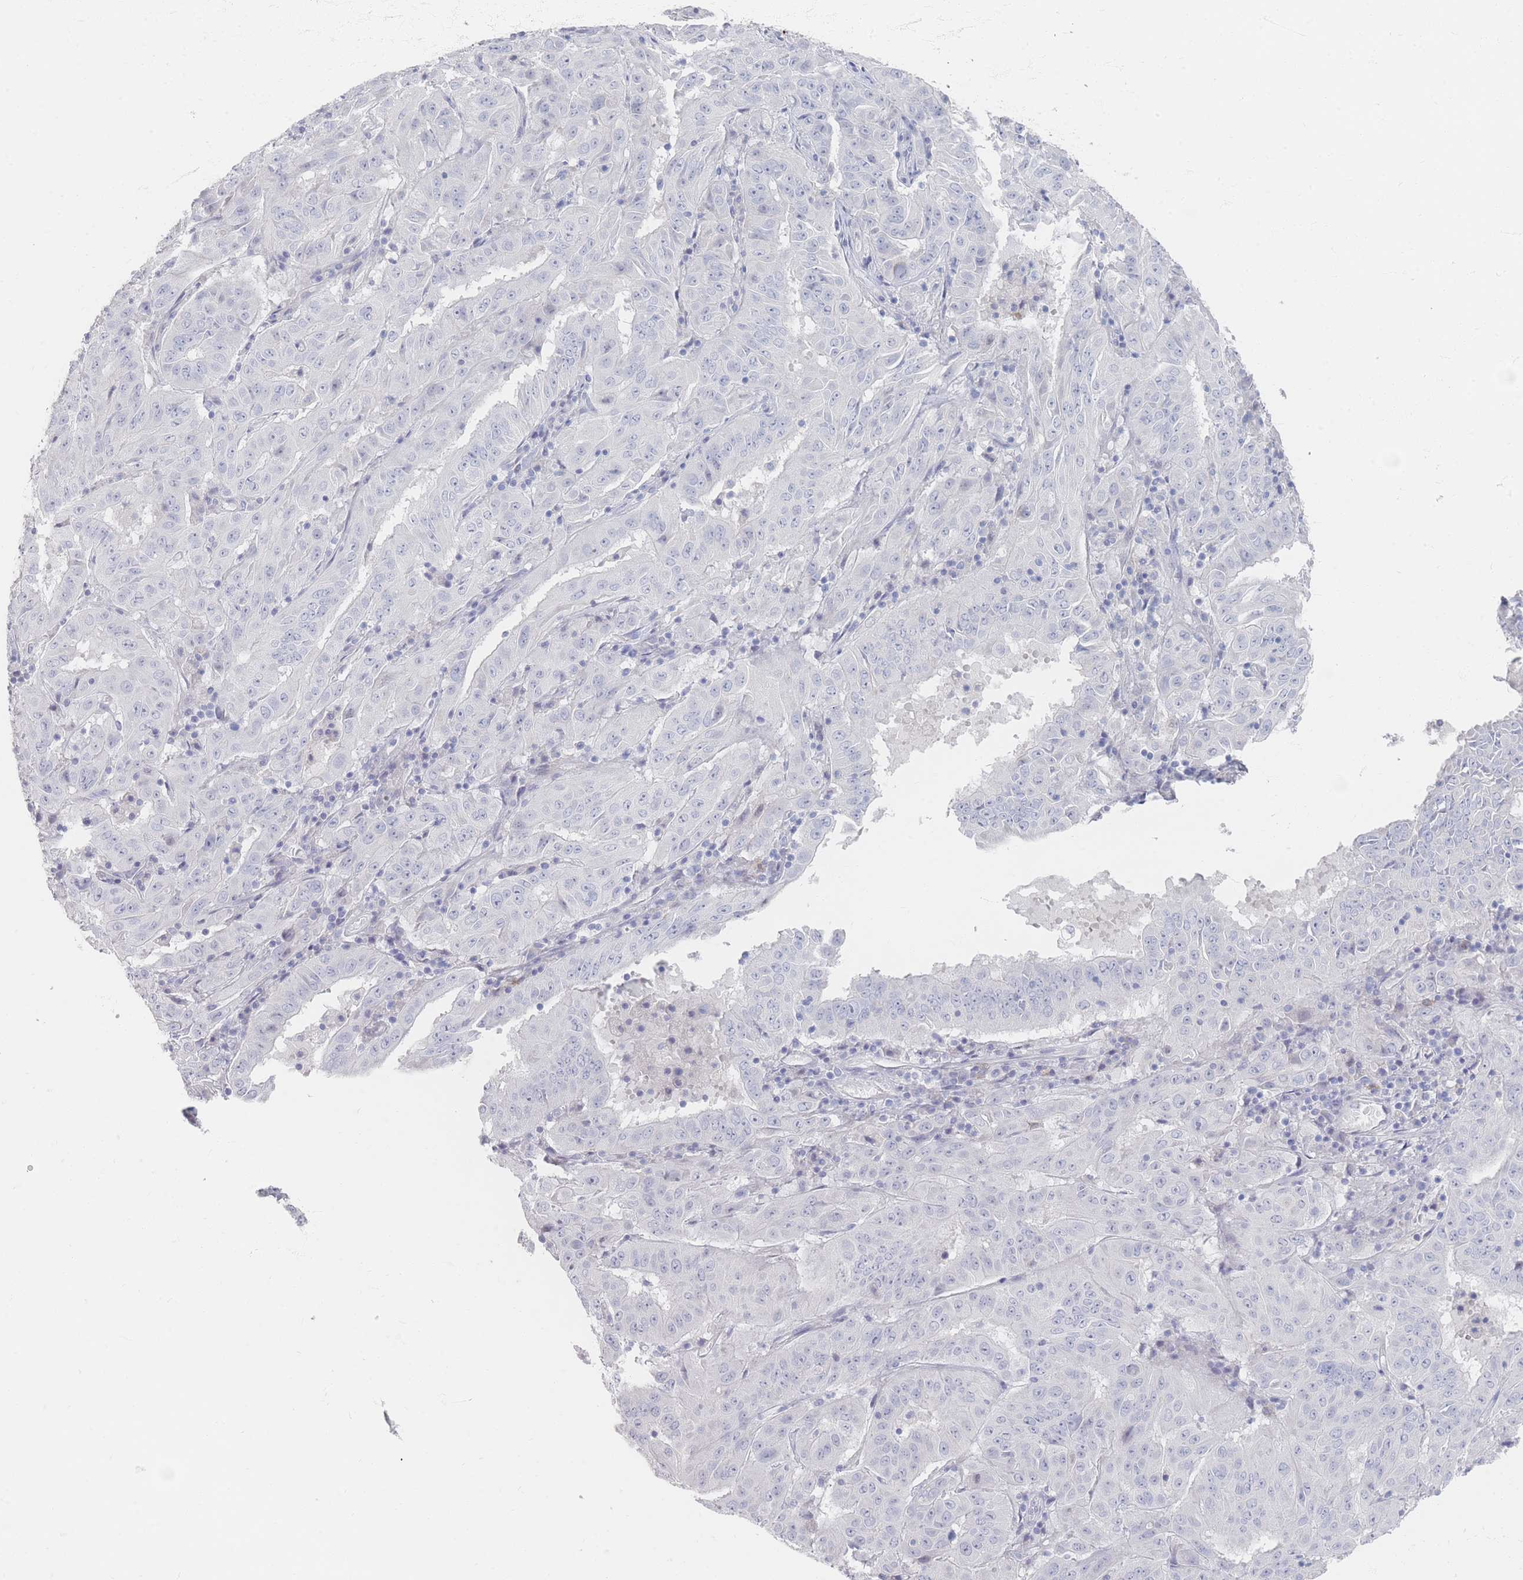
{"staining": {"intensity": "negative", "quantity": "none", "location": "none"}, "tissue": "pancreatic cancer", "cell_type": "Tumor cells", "image_type": "cancer", "snomed": [{"axis": "morphology", "description": "Adenocarcinoma, NOS"}, {"axis": "topography", "description": "Pancreas"}], "caption": "The histopathology image demonstrates no significant staining in tumor cells of adenocarcinoma (pancreatic).", "gene": "CD37", "patient": {"sex": "male", "age": 63}}